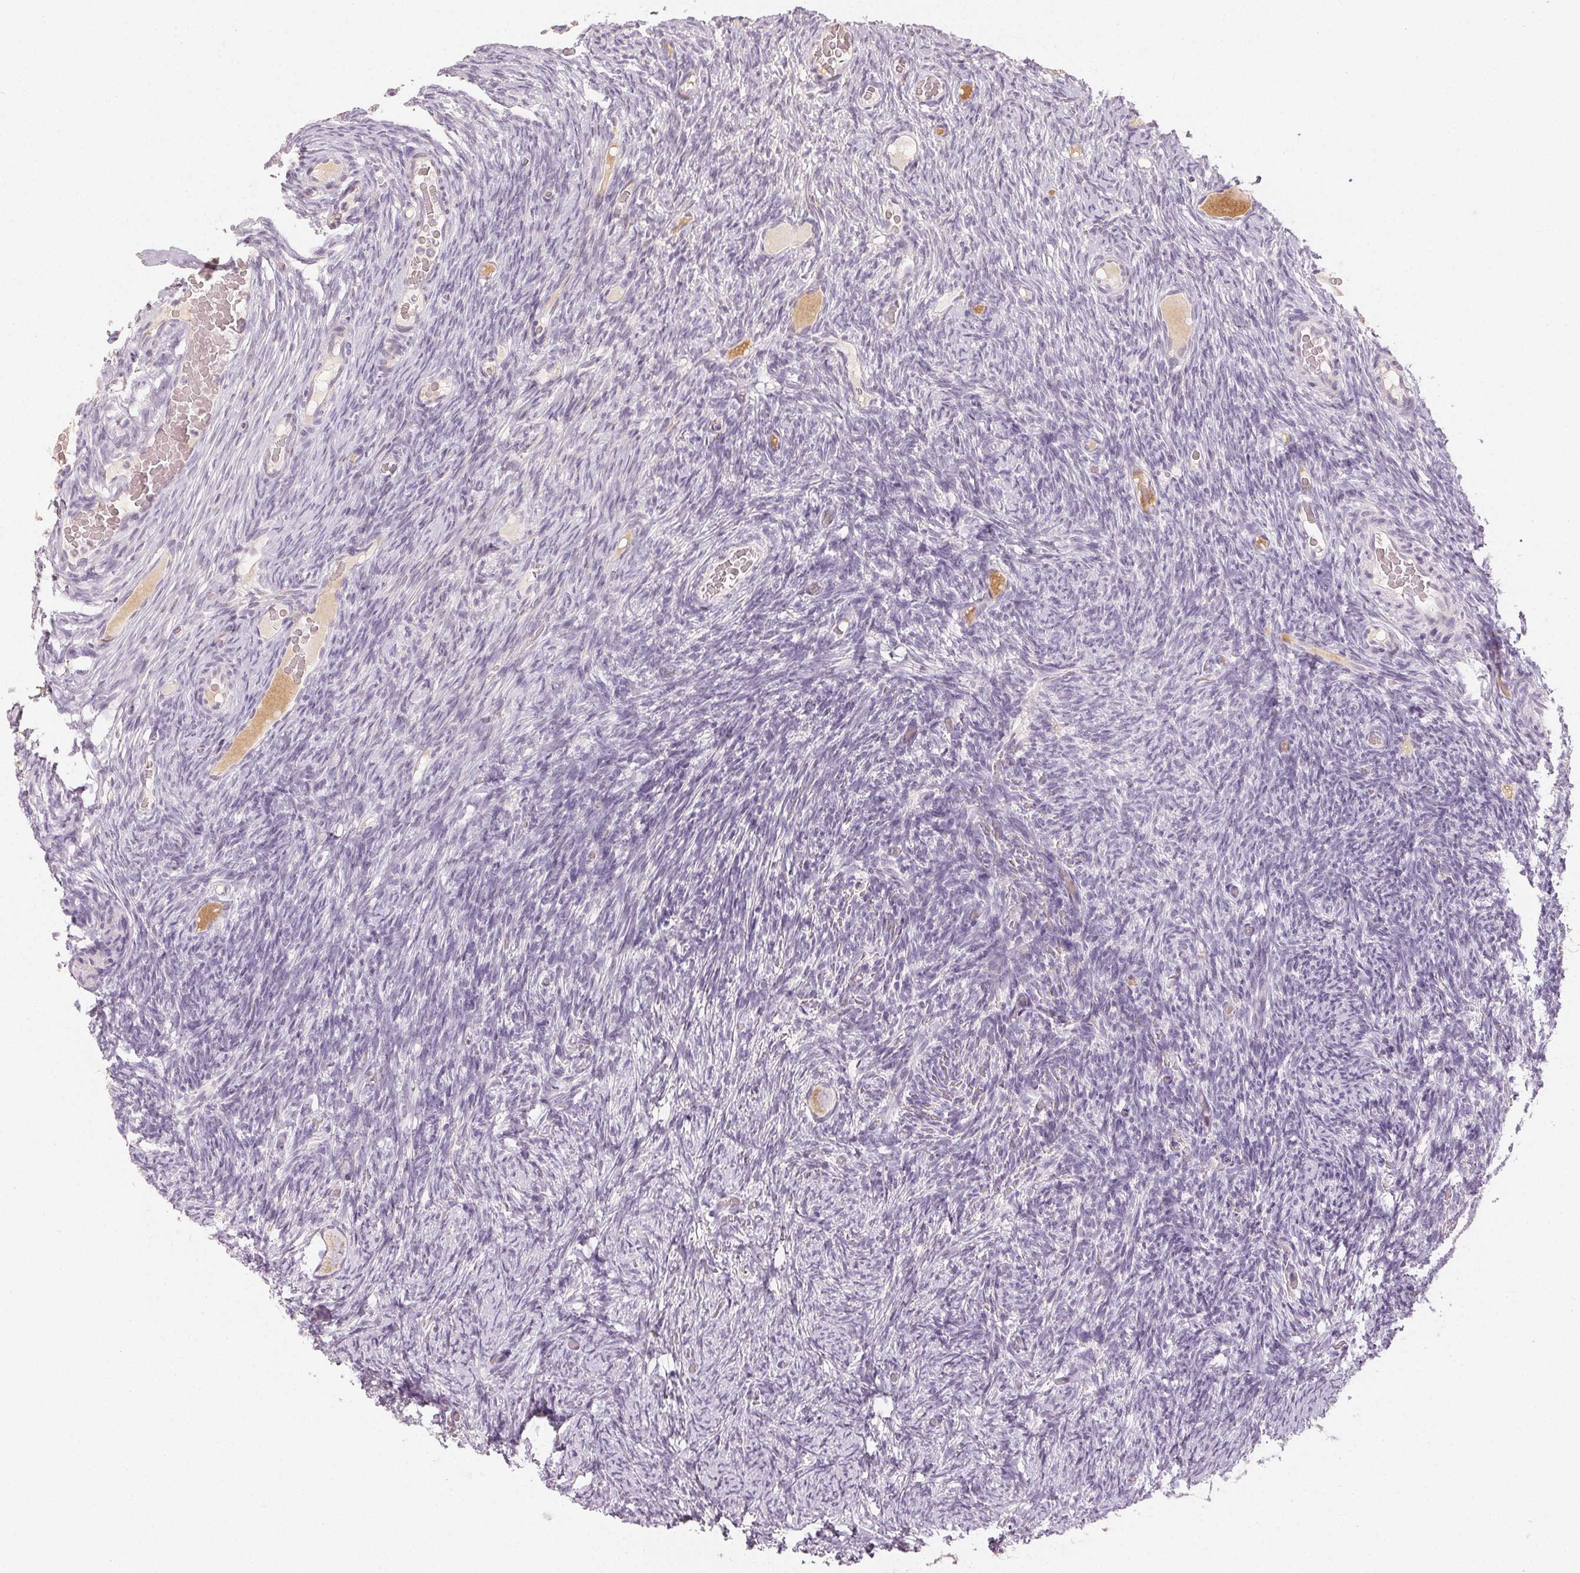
{"staining": {"intensity": "weak", "quantity": "25%-75%", "location": "cytoplasmic/membranous"}, "tissue": "ovary", "cell_type": "Follicle cells", "image_type": "normal", "snomed": [{"axis": "morphology", "description": "Normal tissue, NOS"}, {"axis": "topography", "description": "Ovary"}], "caption": "A brown stain labels weak cytoplasmic/membranous expression of a protein in follicle cells of normal ovary.", "gene": "LVRN", "patient": {"sex": "female", "age": 34}}